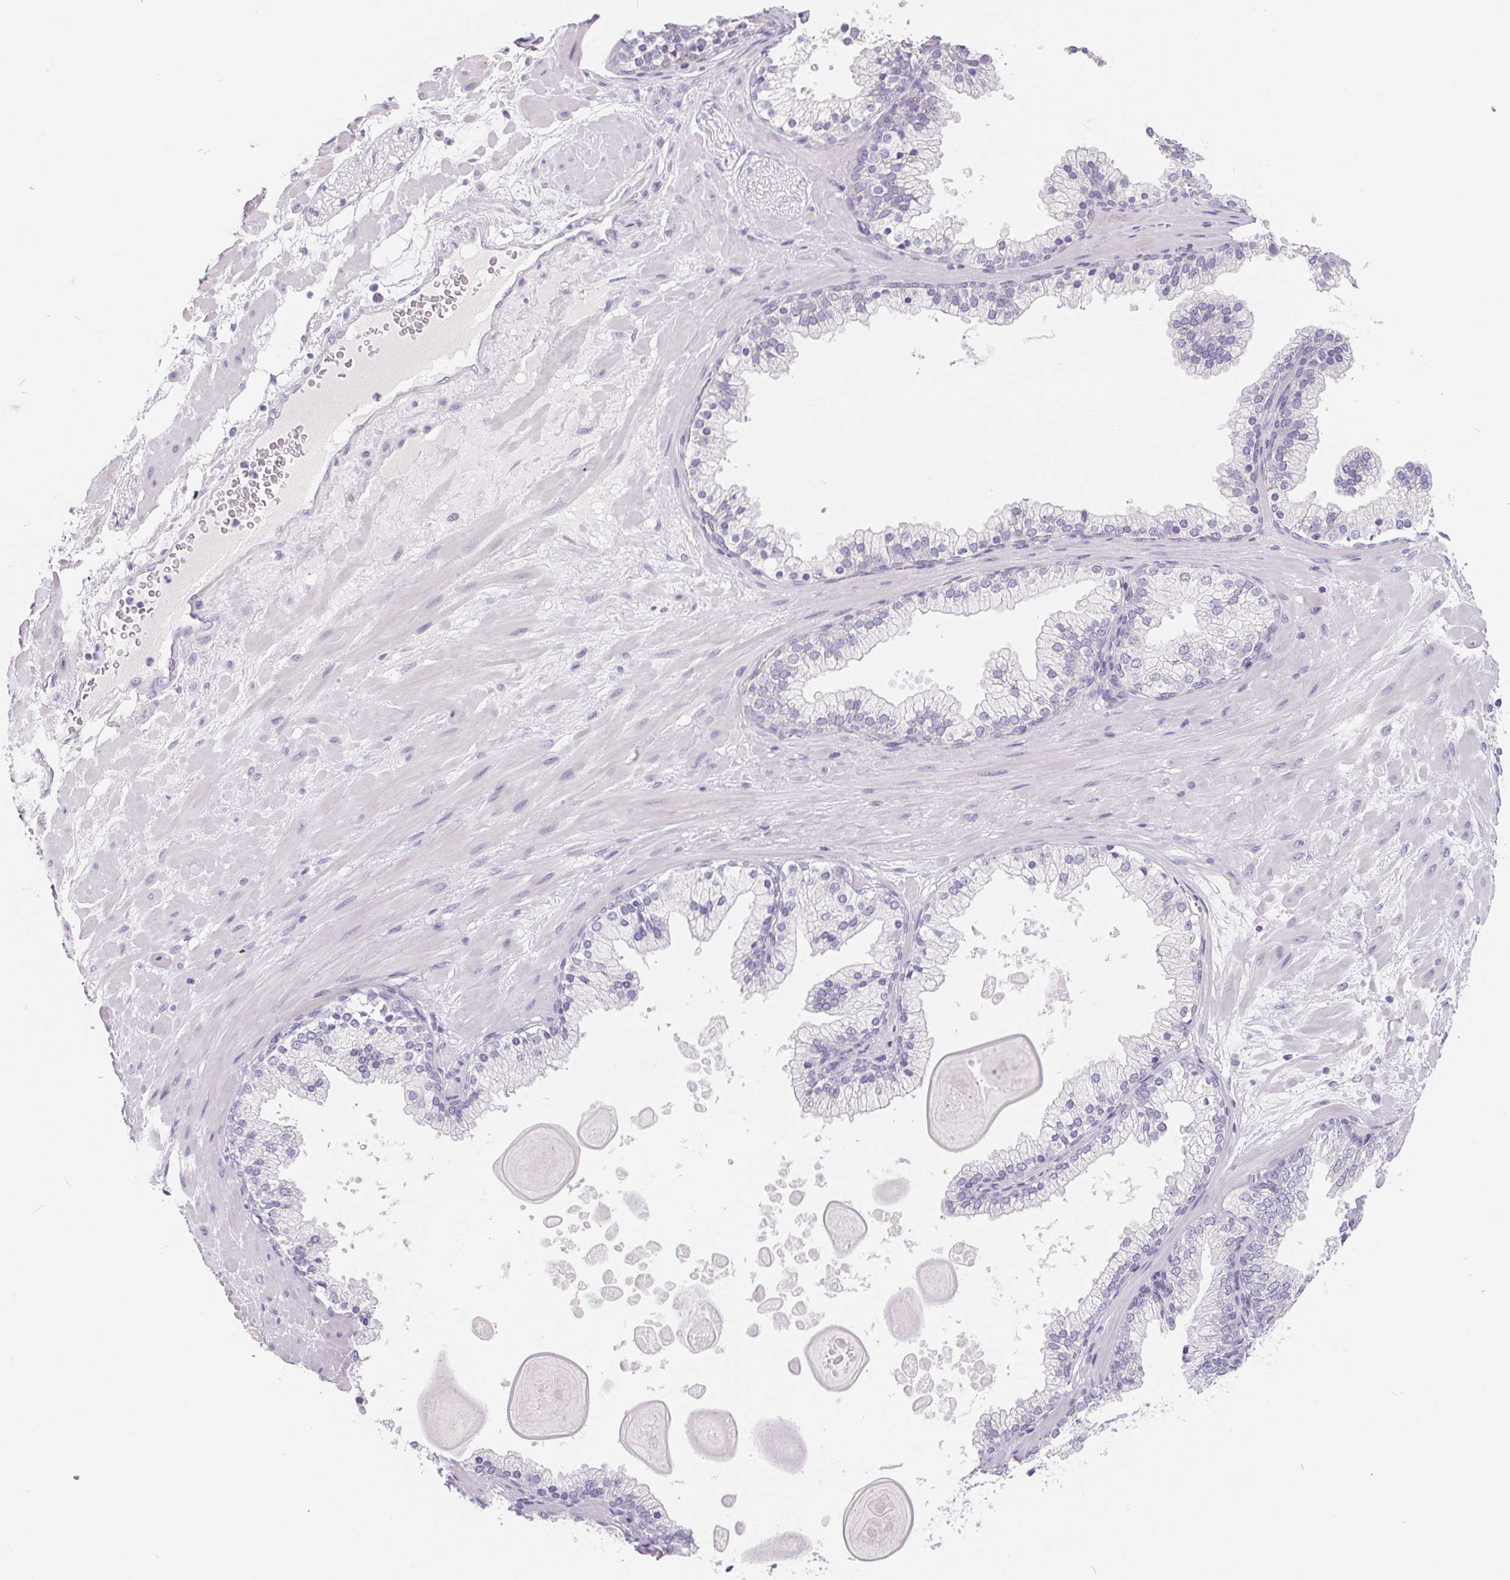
{"staining": {"intensity": "negative", "quantity": "none", "location": "none"}, "tissue": "adipose tissue", "cell_type": "Adipocytes", "image_type": "normal", "snomed": [{"axis": "morphology", "description": "Normal tissue, NOS"}, {"axis": "topography", "description": "Prostate"}, {"axis": "topography", "description": "Peripheral nerve tissue"}], "caption": "IHC histopathology image of unremarkable adipose tissue: adipose tissue stained with DAB (3,3'-diaminobenzidine) reveals no significant protein positivity in adipocytes.", "gene": "FDX1", "patient": {"sex": "male", "age": 61}}